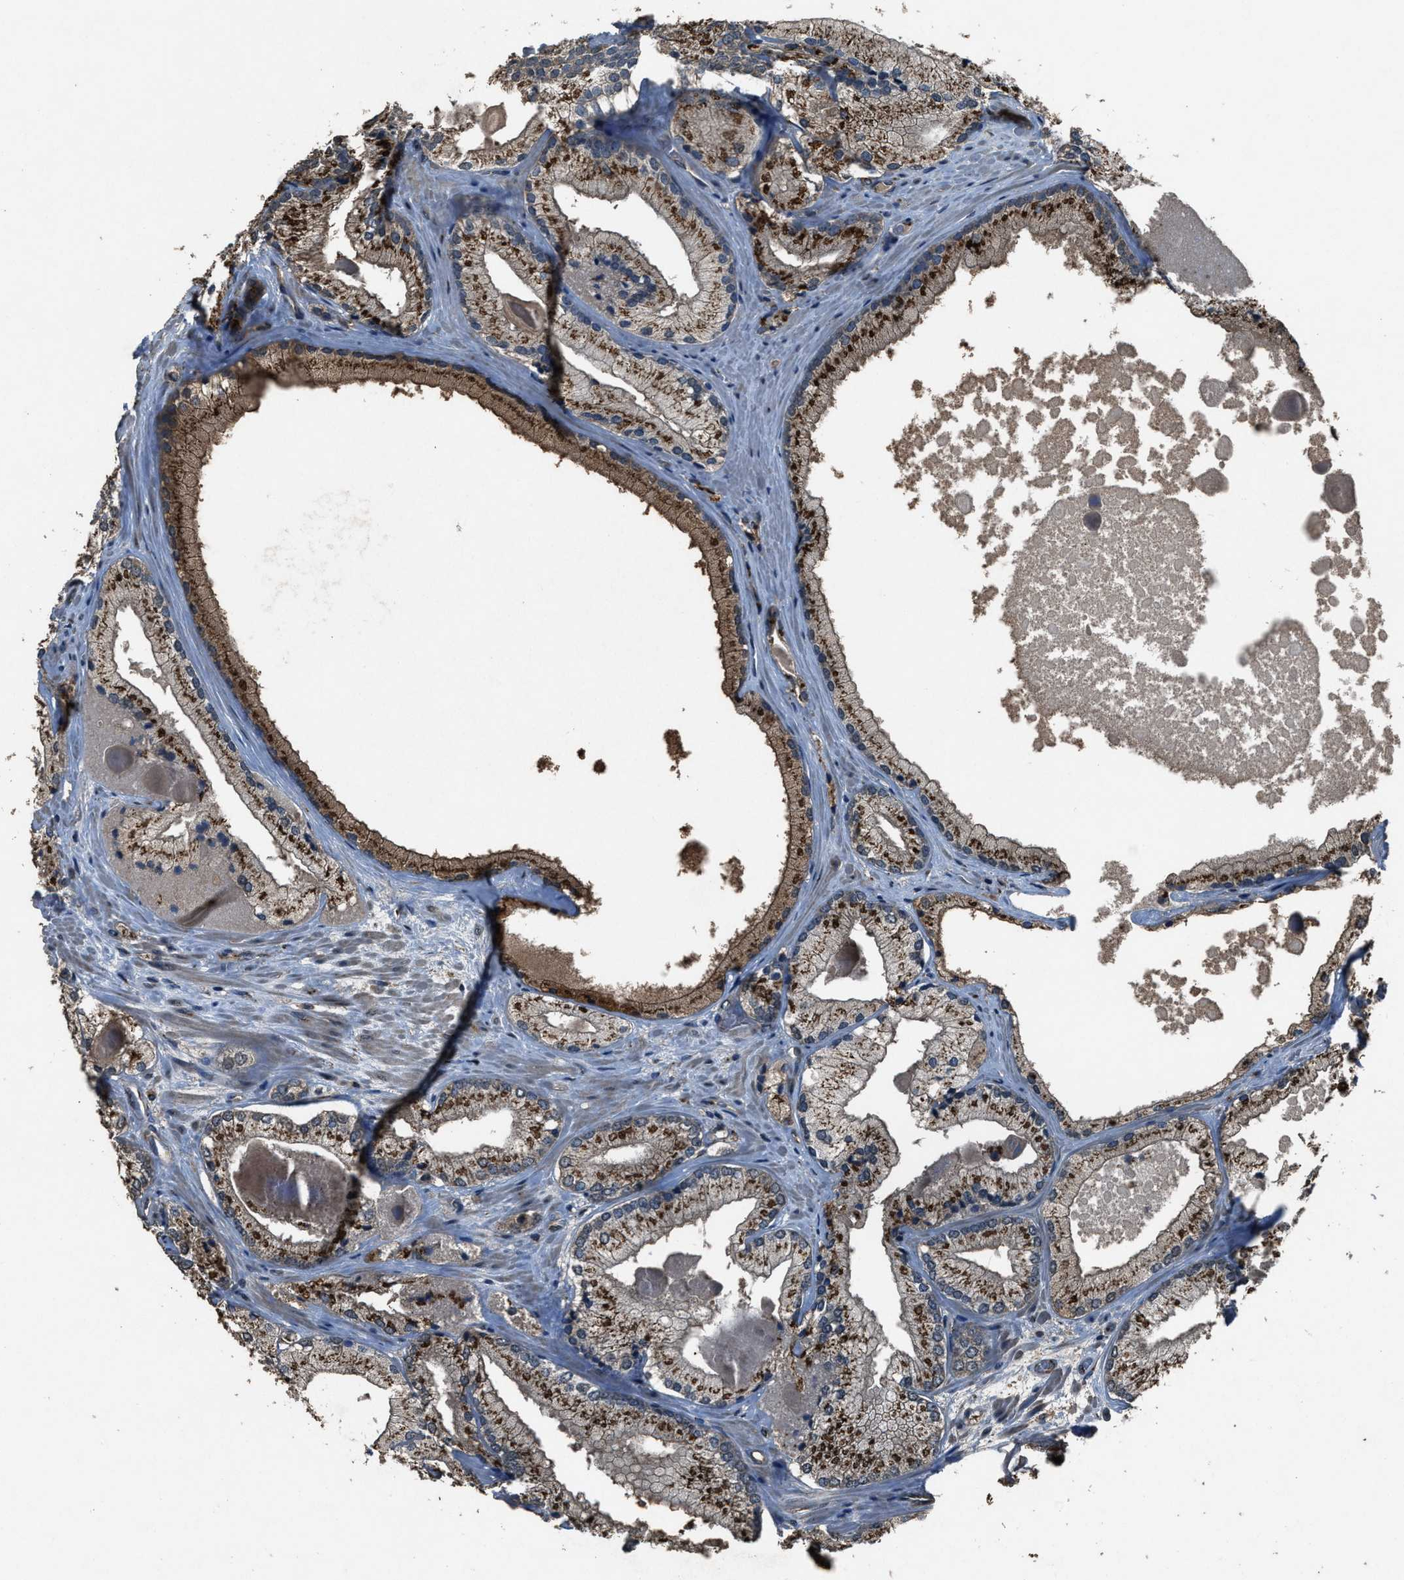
{"staining": {"intensity": "strong", "quantity": "25%-75%", "location": "cytoplasmic/membranous"}, "tissue": "prostate cancer", "cell_type": "Tumor cells", "image_type": "cancer", "snomed": [{"axis": "morphology", "description": "Adenocarcinoma, Low grade"}, {"axis": "topography", "description": "Prostate"}], "caption": "IHC staining of prostate cancer (adenocarcinoma (low-grade)), which displays high levels of strong cytoplasmic/membranous positivity in approximately 25%-75% of tumor cells indicating strong cytoplasmic/membranous protein staining. The staining was performed using DAB (3,3'-diaminobenzidine) (brown) for protein detection and nuclei were counterstained in hematoxylin (blue).", "gene": "SLC38A10", "patient": {"sex": "male", "age": 65}}